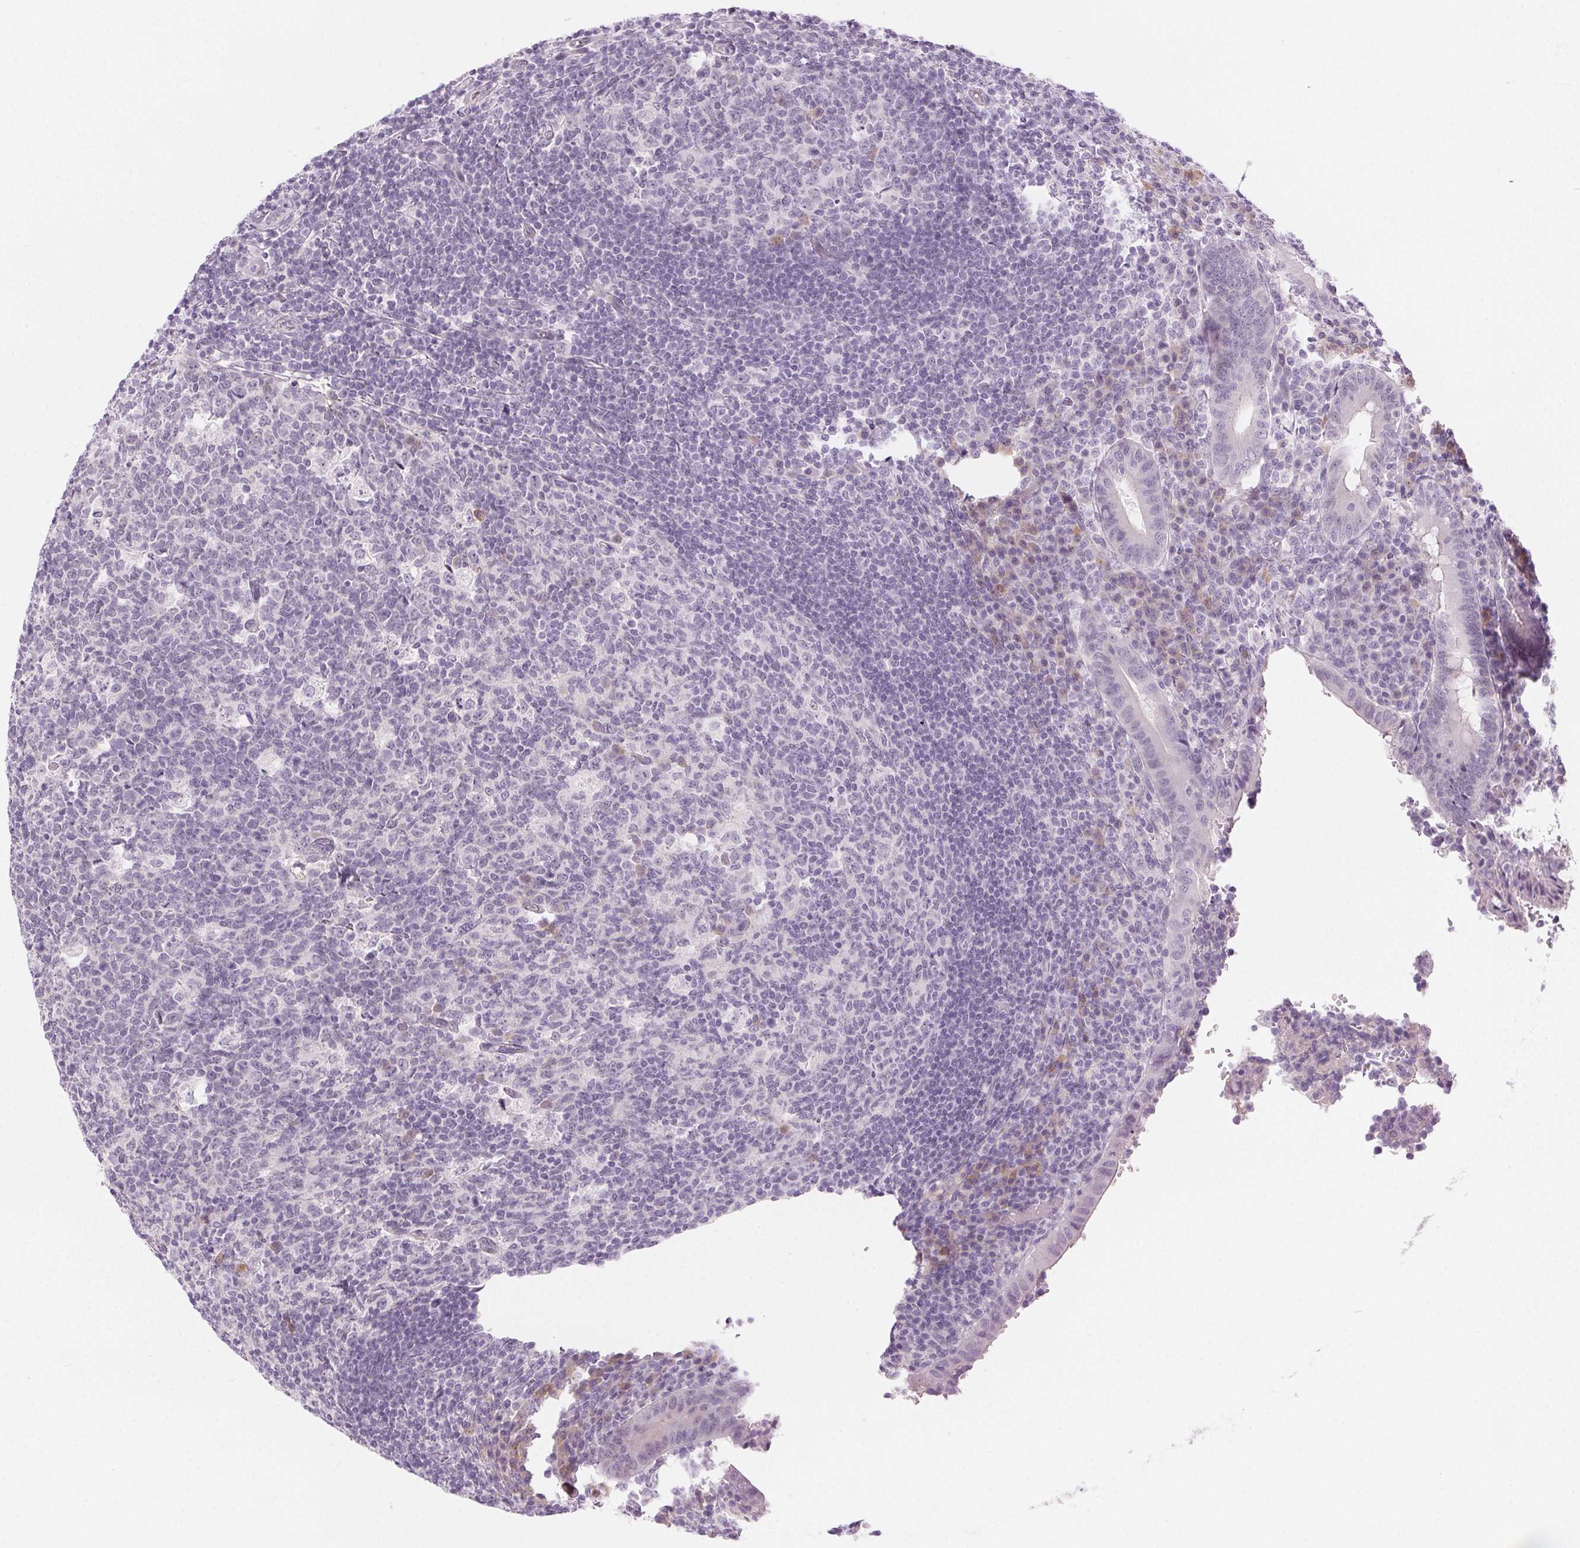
{"staining": {"intensity": "negative", "quantity": "none", "location": "none"}, "tissue": "appendix", "cell_type": "Glandular cells", "image_type": "normal", "snomed": [{"axis": "morphology", "description": "Normal tissue, NOS"}, {"axis": "topography", "description": "Appendix"}], "caption": "Immunohistochemical staining of benign appendix demonstrates no significant positivity in glandular cells. (DAB immunohistochemistry visualized using brightfield microscopy, high magnification).", "gene": "HSF5", "patient": {"sex": "male", "age": 18}}